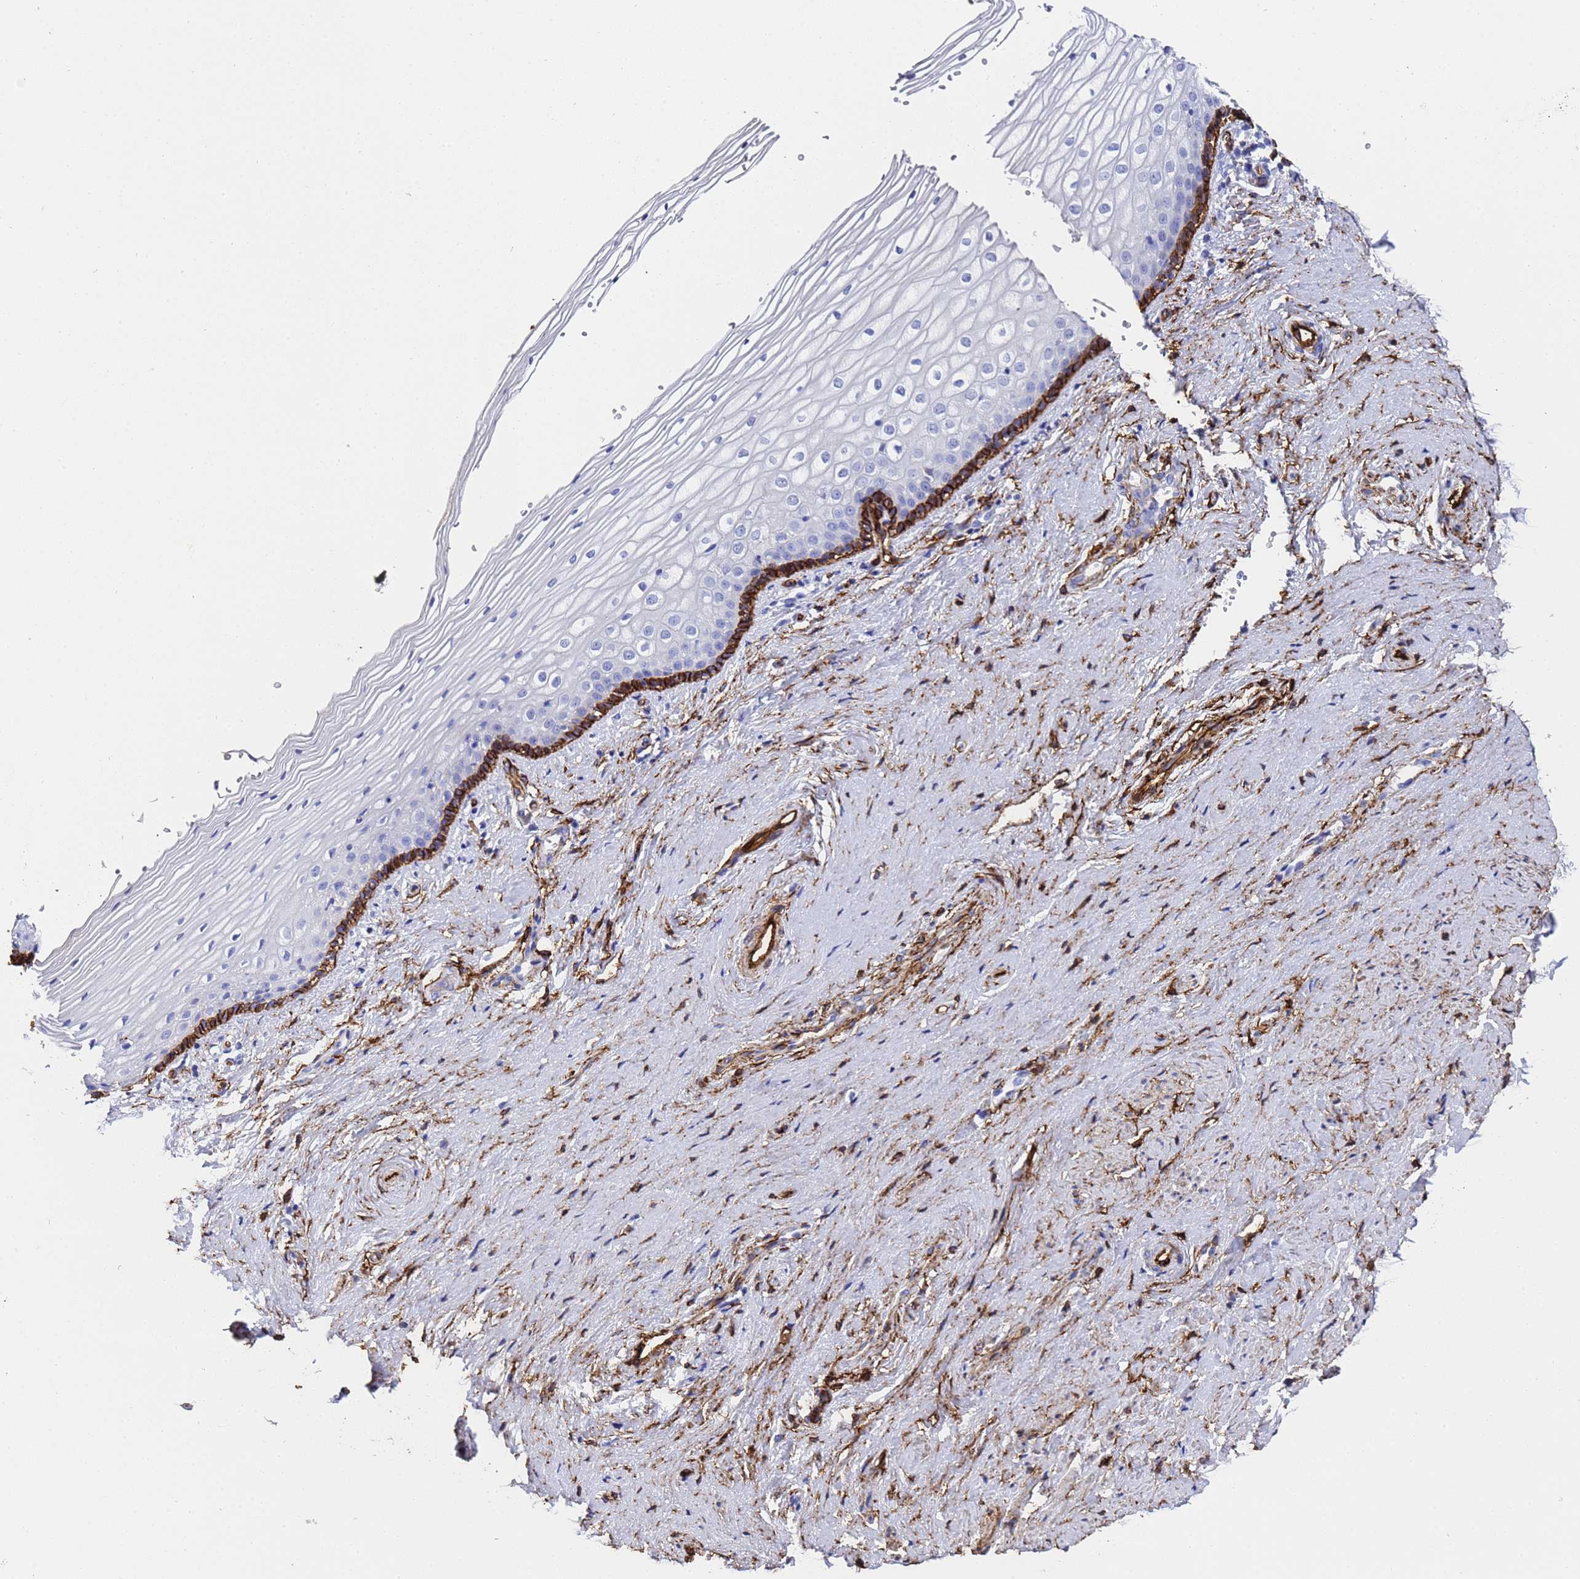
{"staining": {"intensity": "strong", "quantity": "<25%", "location": "cytoplasmic/membranous"}, "tissue": "vagina", "cell_type": "Squamous epithelial cells", "image_type": "normal", "snomed": [{"axis": "morphology", "description": "Normal tissue, NOS"}, {"axis": "topography", "description": "Vagina"}], "caption": "A brown stain labels strong cytoplasmic/membranous positivity of a protein in squamous epithelial cells of benign vagina. (DAB IHC, brown staining for protein, blue staining for nuclei).", "gene": "ADIPOQ", "patient": {"sex": "female", "age": 46}}